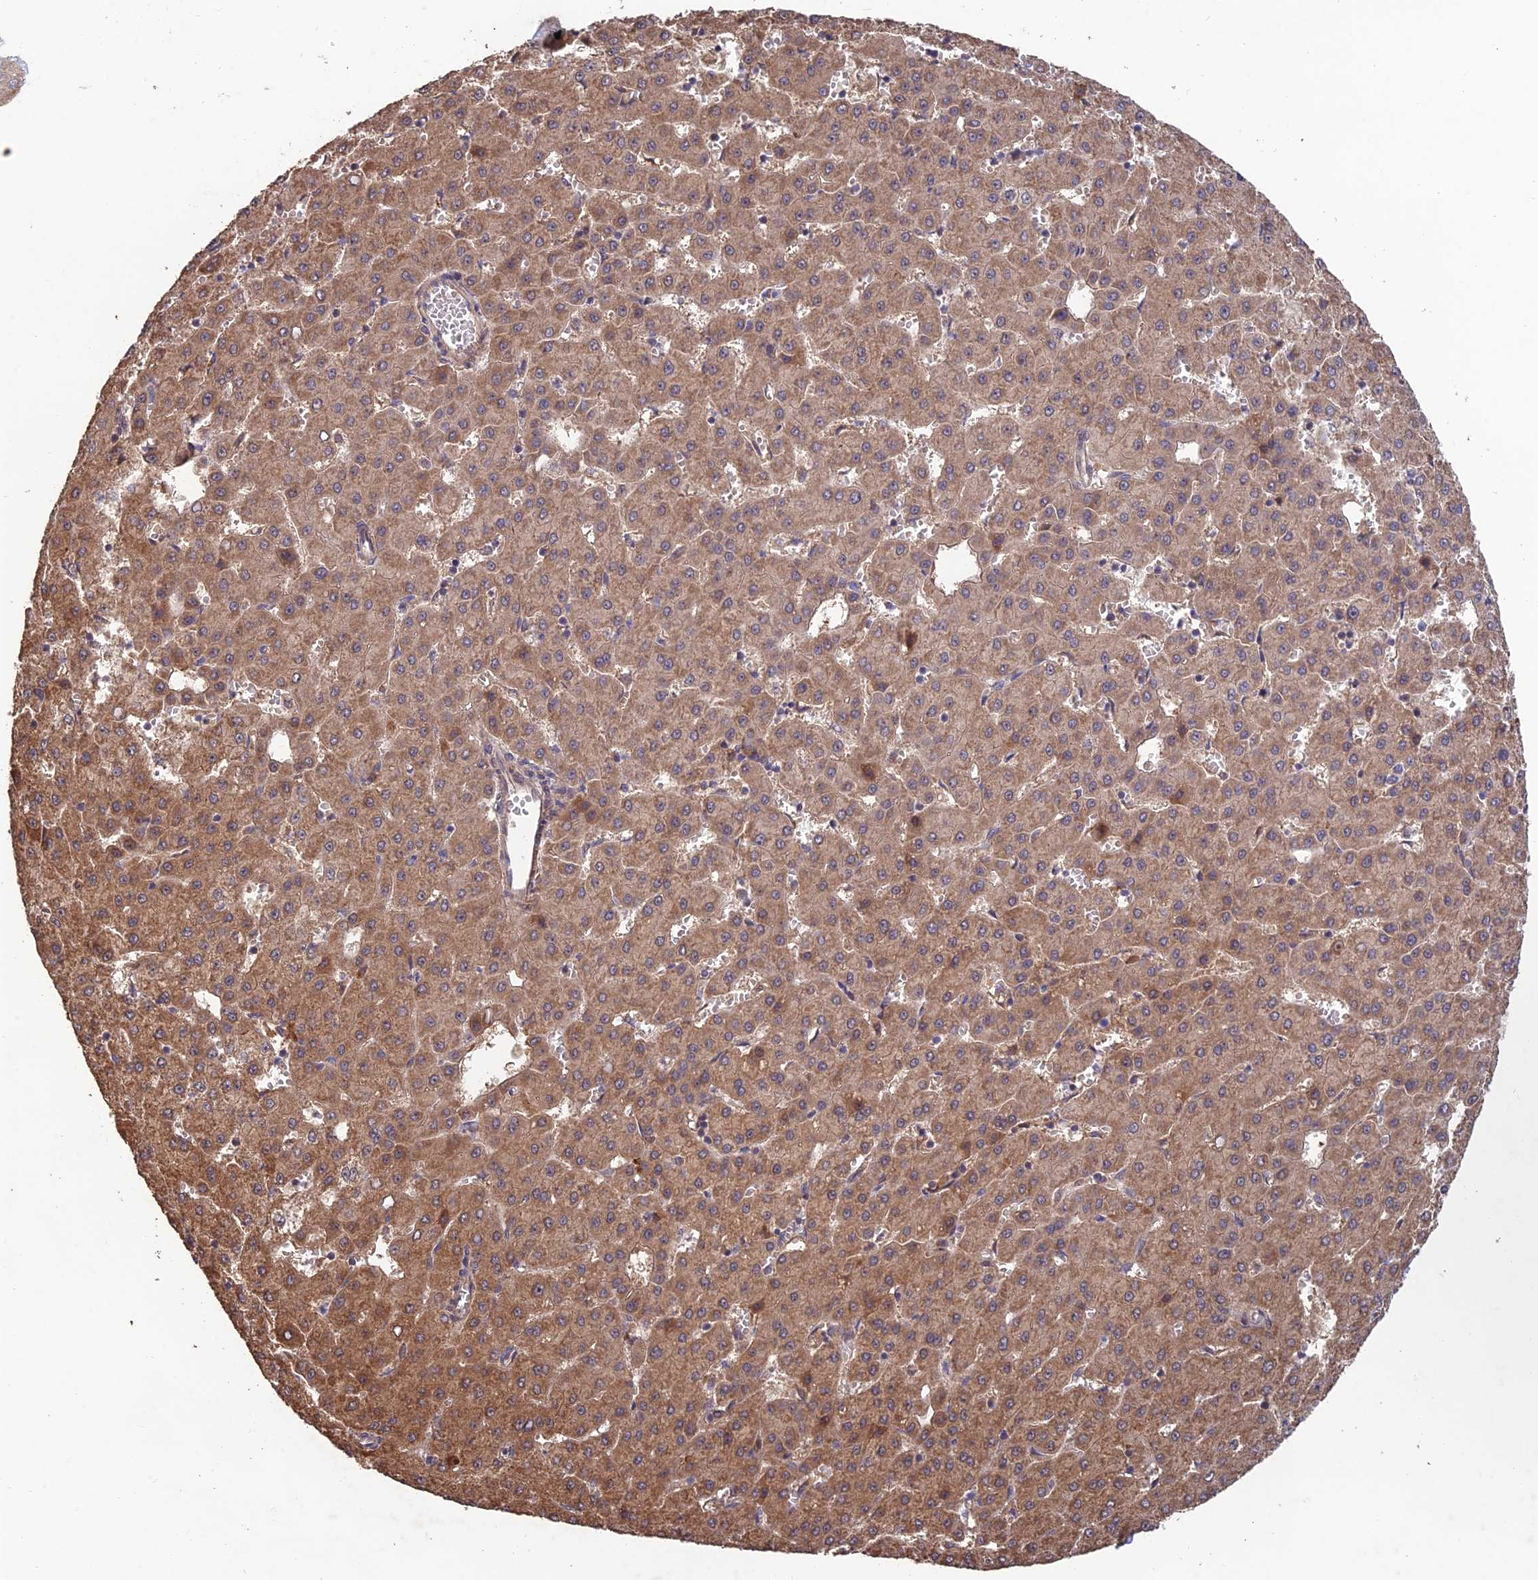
{"staining": {"intensity": "moderate", "quantity": ">75%", "location": "cytoplasmic/membranous"}, "tissue": "liver cancer", "cell_type": "Tumor cells", "image_type": "cancer", "snomed": [{"axis": "morphology", "description": "Carcinoma, Hepatocellular, NOS"}, {"axis": "topography", "description": "Liver"}], "caption": "Hepatocellular carcinoma (liver) stained for a protein (brown) displays moderate cytoplasmic/membranous positive positivity in approximately >75% of tumor cells.", "gene": "SHISA5", "patient": {"sex": "male", "age": 47}}